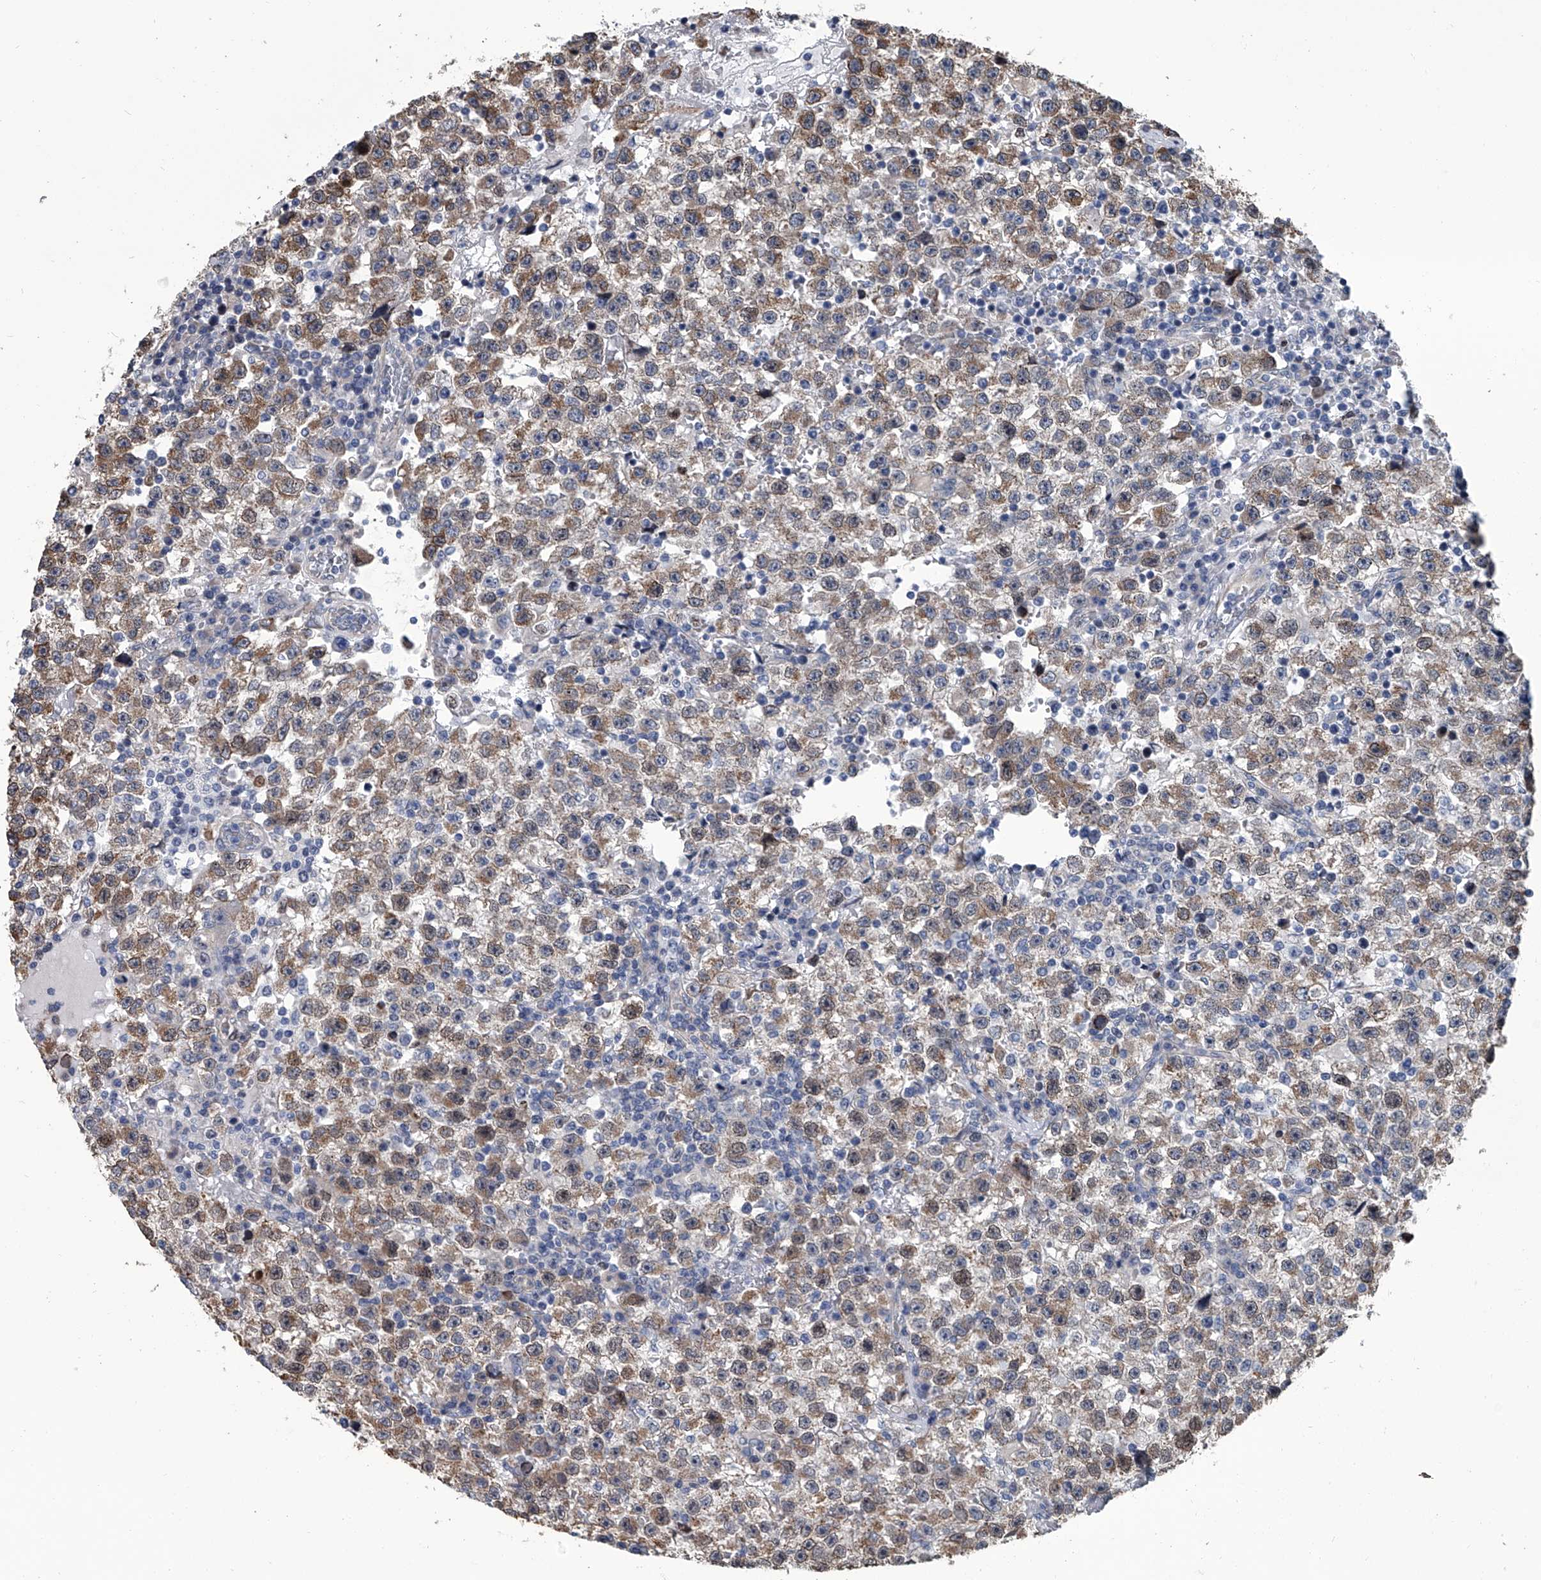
{"staining": {"intensity": "moderate", "quantity": "25%-75%", "location": "cytoplasmic/membranous"}, "tissue": "testis cancer", "cell_type": "Tumor cells", "image_type": "cancer", "snomed": [{"axis": "morphology", "description": "Seminoma, NOS"}, {"axis": "topography", "description": "Testis"}], "caption": "Testis cancer tissue displays moderate cytoplasmic/membranous positivity in about 25%-75% of tumor cells (brown staining indicates protein expression, while blue staining denotes nuclei).", "gene": "ABCG1", "patient": {"sex": "male", "age": 22}}